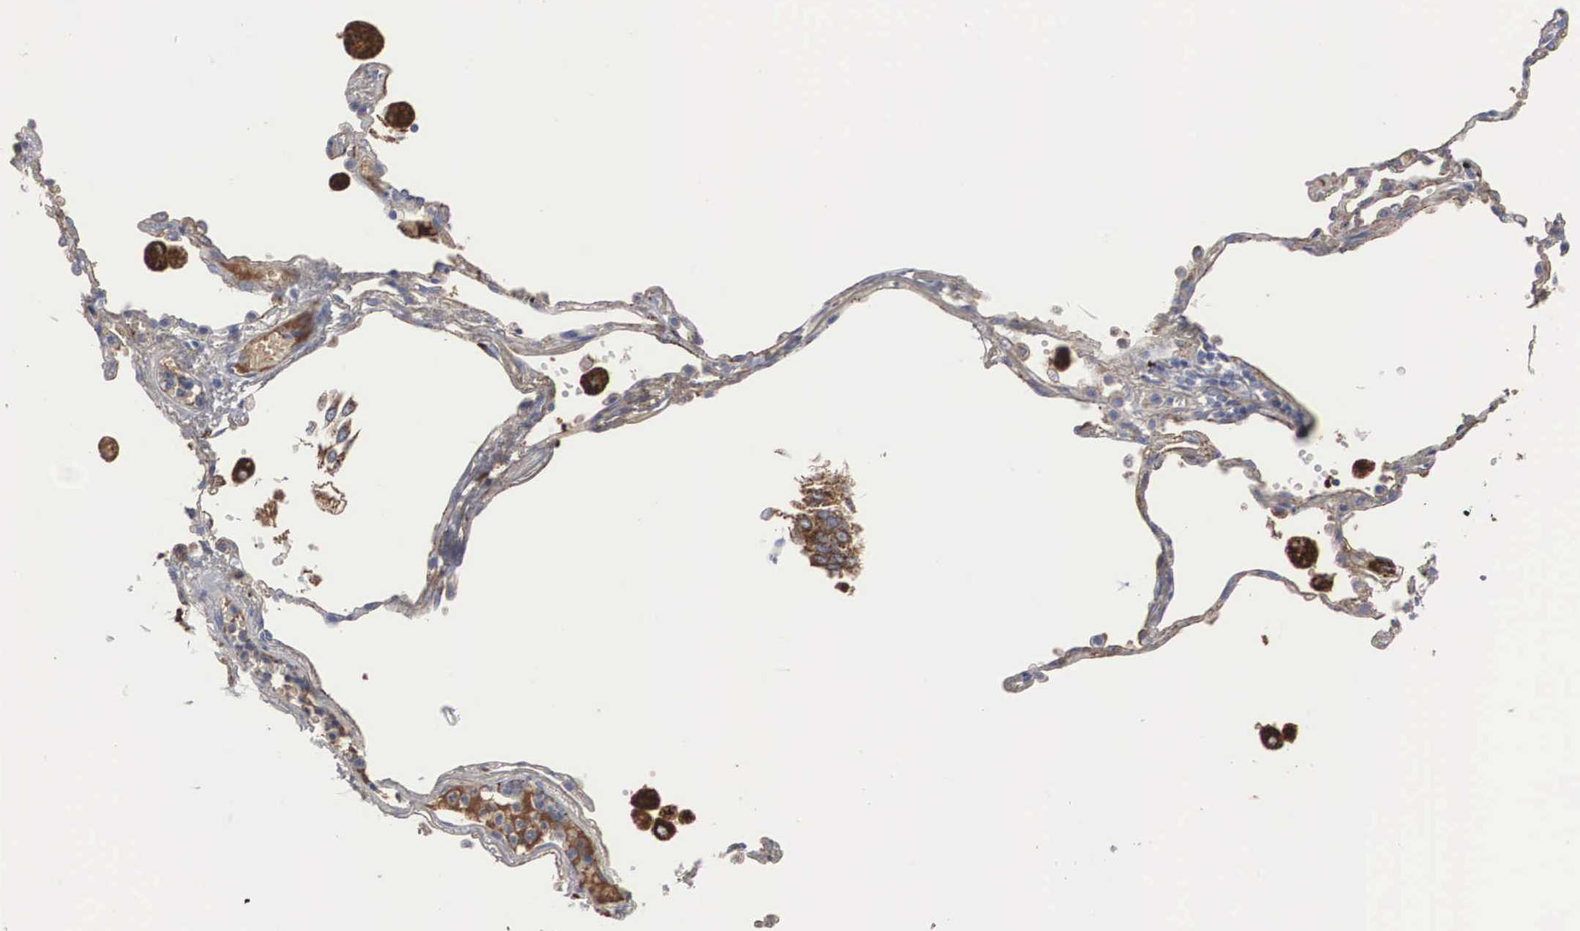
{"staining": {"intensity": "weak", "quantity": ">75%", "location": "cytoplasmic/membranous"}, "tissue": "lung cancer", "cell_type": "Tumor cells", "image_type": "cancer", "snomed": [{"axis": "morphology", "description": "Squamous cell carcinoma, NOS"}, {"axis": "topography", "description": "Lung"}], "caption": "Protein positivity by immunohistochemistry shows weak cytoplasmic/membranous staining in about >75% of tumor cells in lung squamous cell carcinoma. Immunohistochemistry (ihc) stains the protein of interest in brown and the nuclei are stained blue.", "gene": "LGALS3BP", "patient": {"sex": "male", "age": 71}}